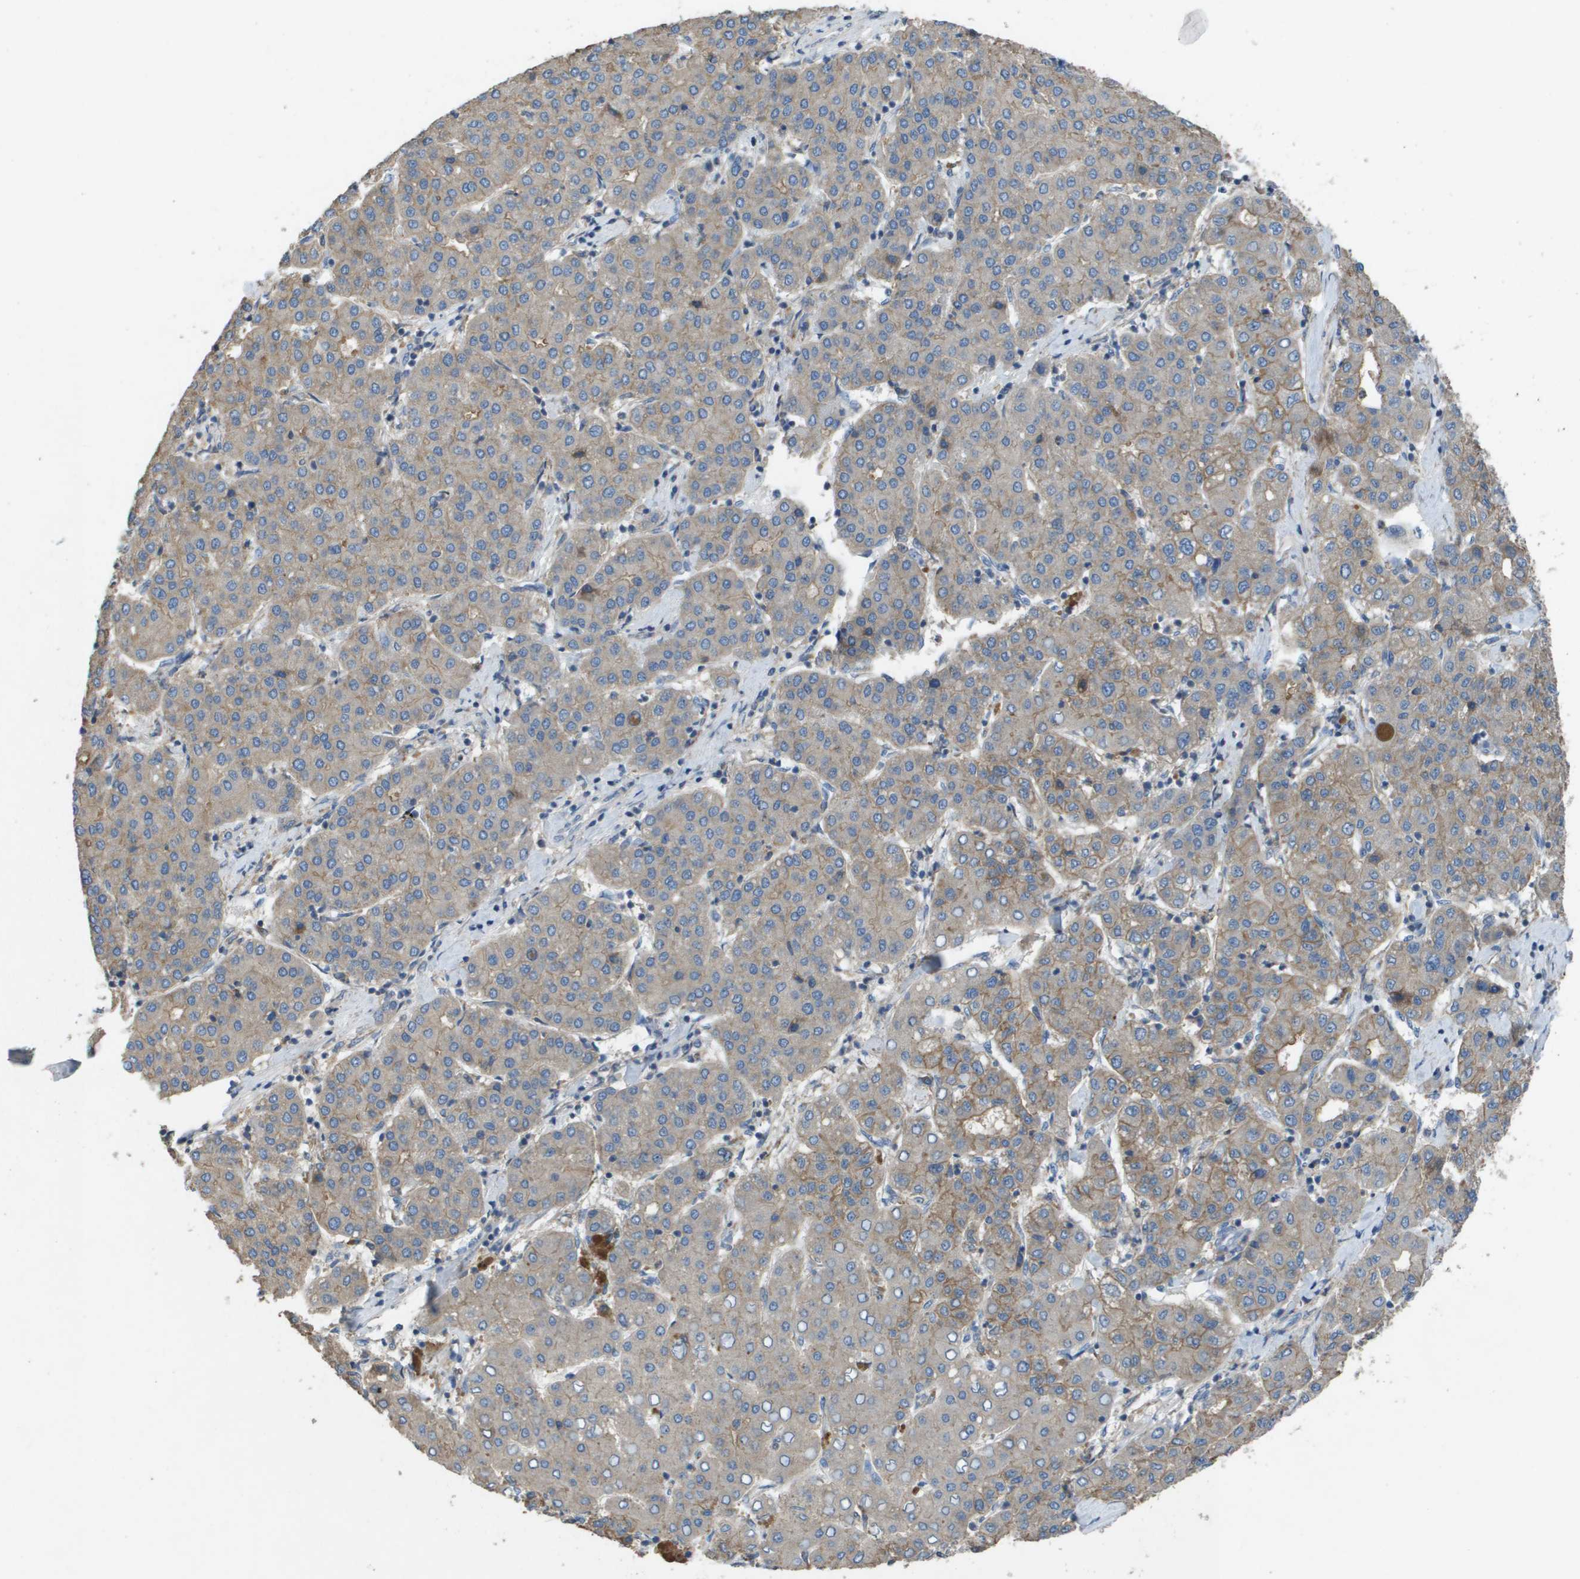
{"staining": {"intensity": "moderate", "quantity": "<25%", "location": "cytoplasmic/membranous"}, "tissue": "liver cancer", "cell_type": "Tumor cells", "image_type": "cancer", "snomed": [{"axis": "morphology", "description": "Carcinoma, Hepatocellular, NOS"}, {"axis": "topography", "description": "Liver"}], "caption": "Brown immunohistochemical staining in human liver cancer displays moderate cytoplasmic/membranous staining in approximately <25% of tumor cells. (DAB (3,3'-diaminobenzidine) IHC, brown staining for protein, blue staining for nuclei).", "gene": "CLCA4", "patient": {"sex": "male", "age": 65}}